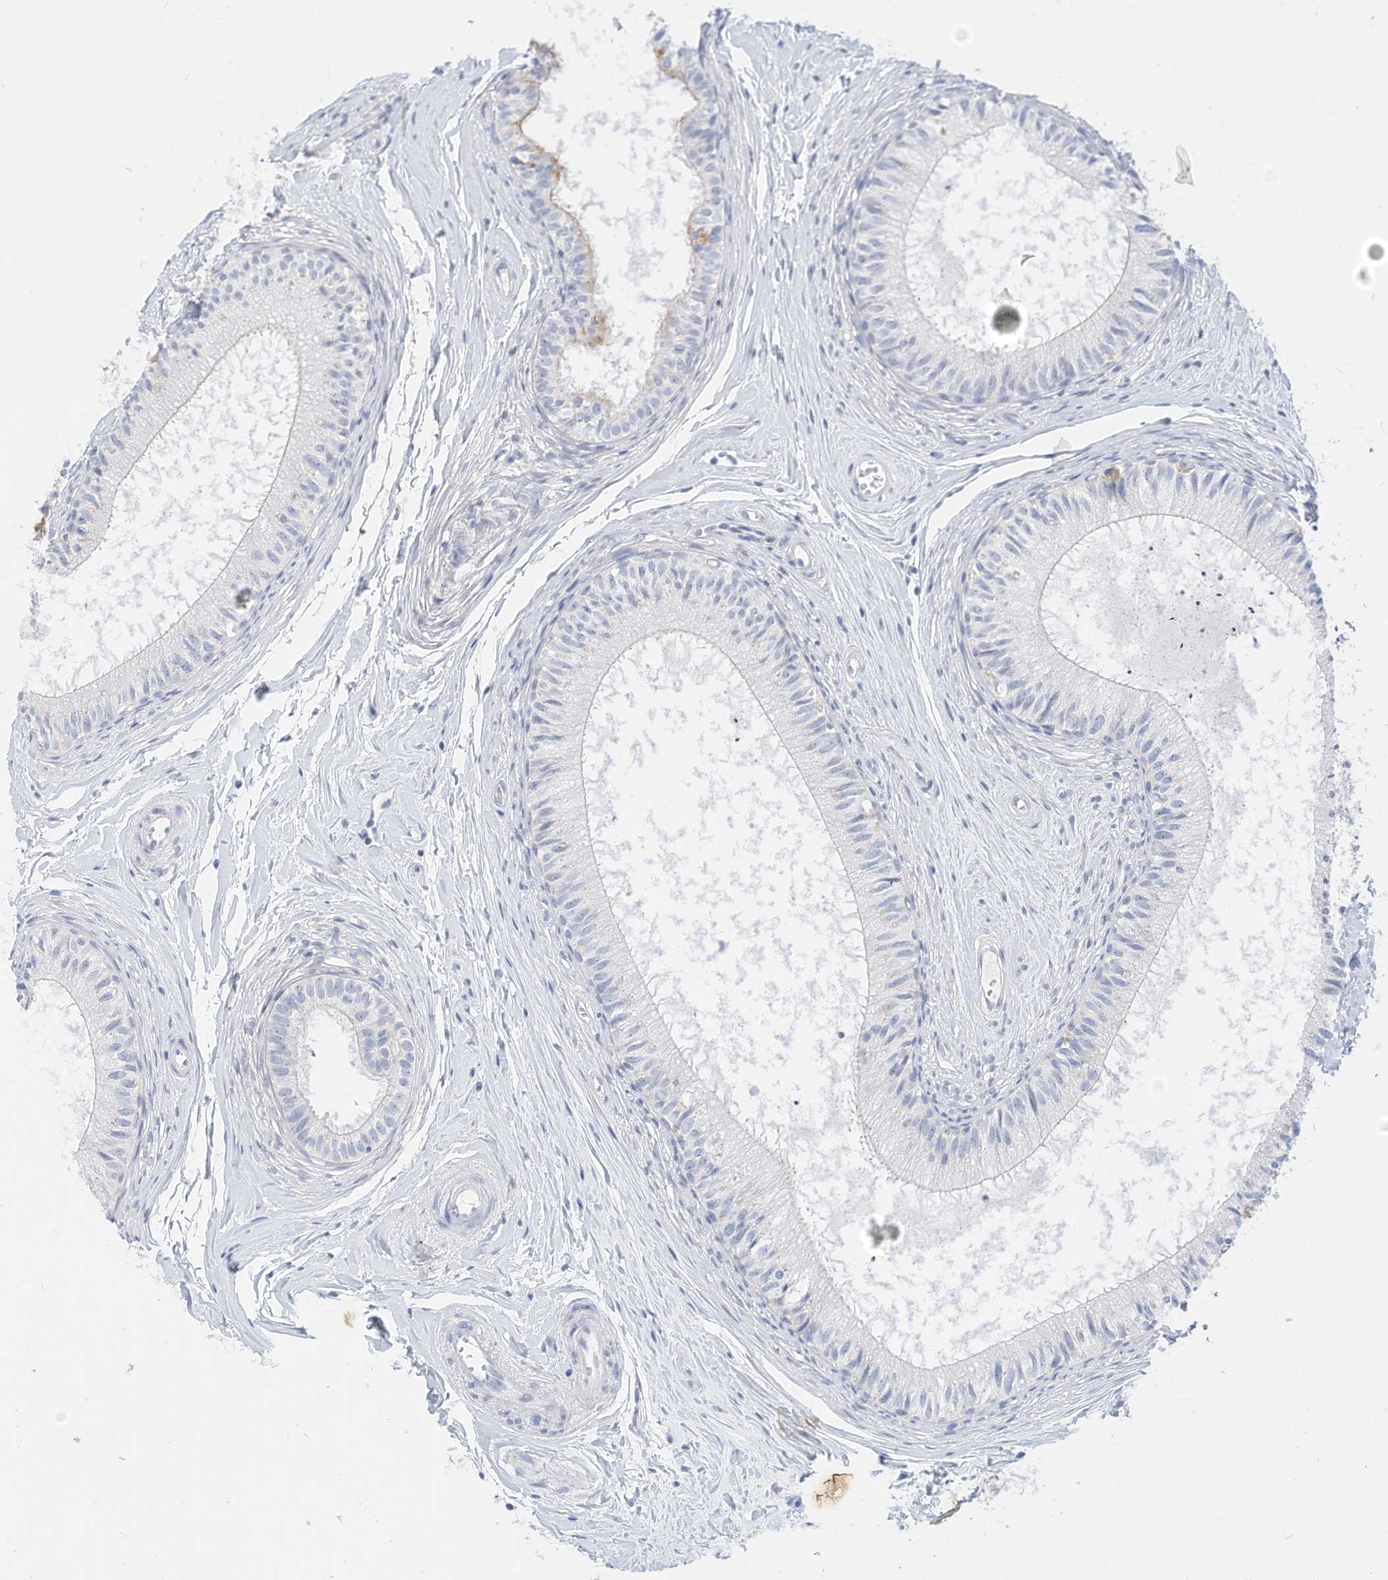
{"staining": {"intensity": "negative", "quantity": "none", "location": "none"}, "tissue": "epididymis", "cell_type": "Glandular cells", "image_type": "normal", "snomed": [{"axis": "morphology", "description": "Normal tissue, NOS"}, {"axis": "topography", "description": "Epididymis"}], "caption": "This is an IHC photomicrograph of unremarkable epididymis. There is no expression in glandular cells.", "gene": "SPOCD1", "patient": {"sex": "male", "age": 34}}